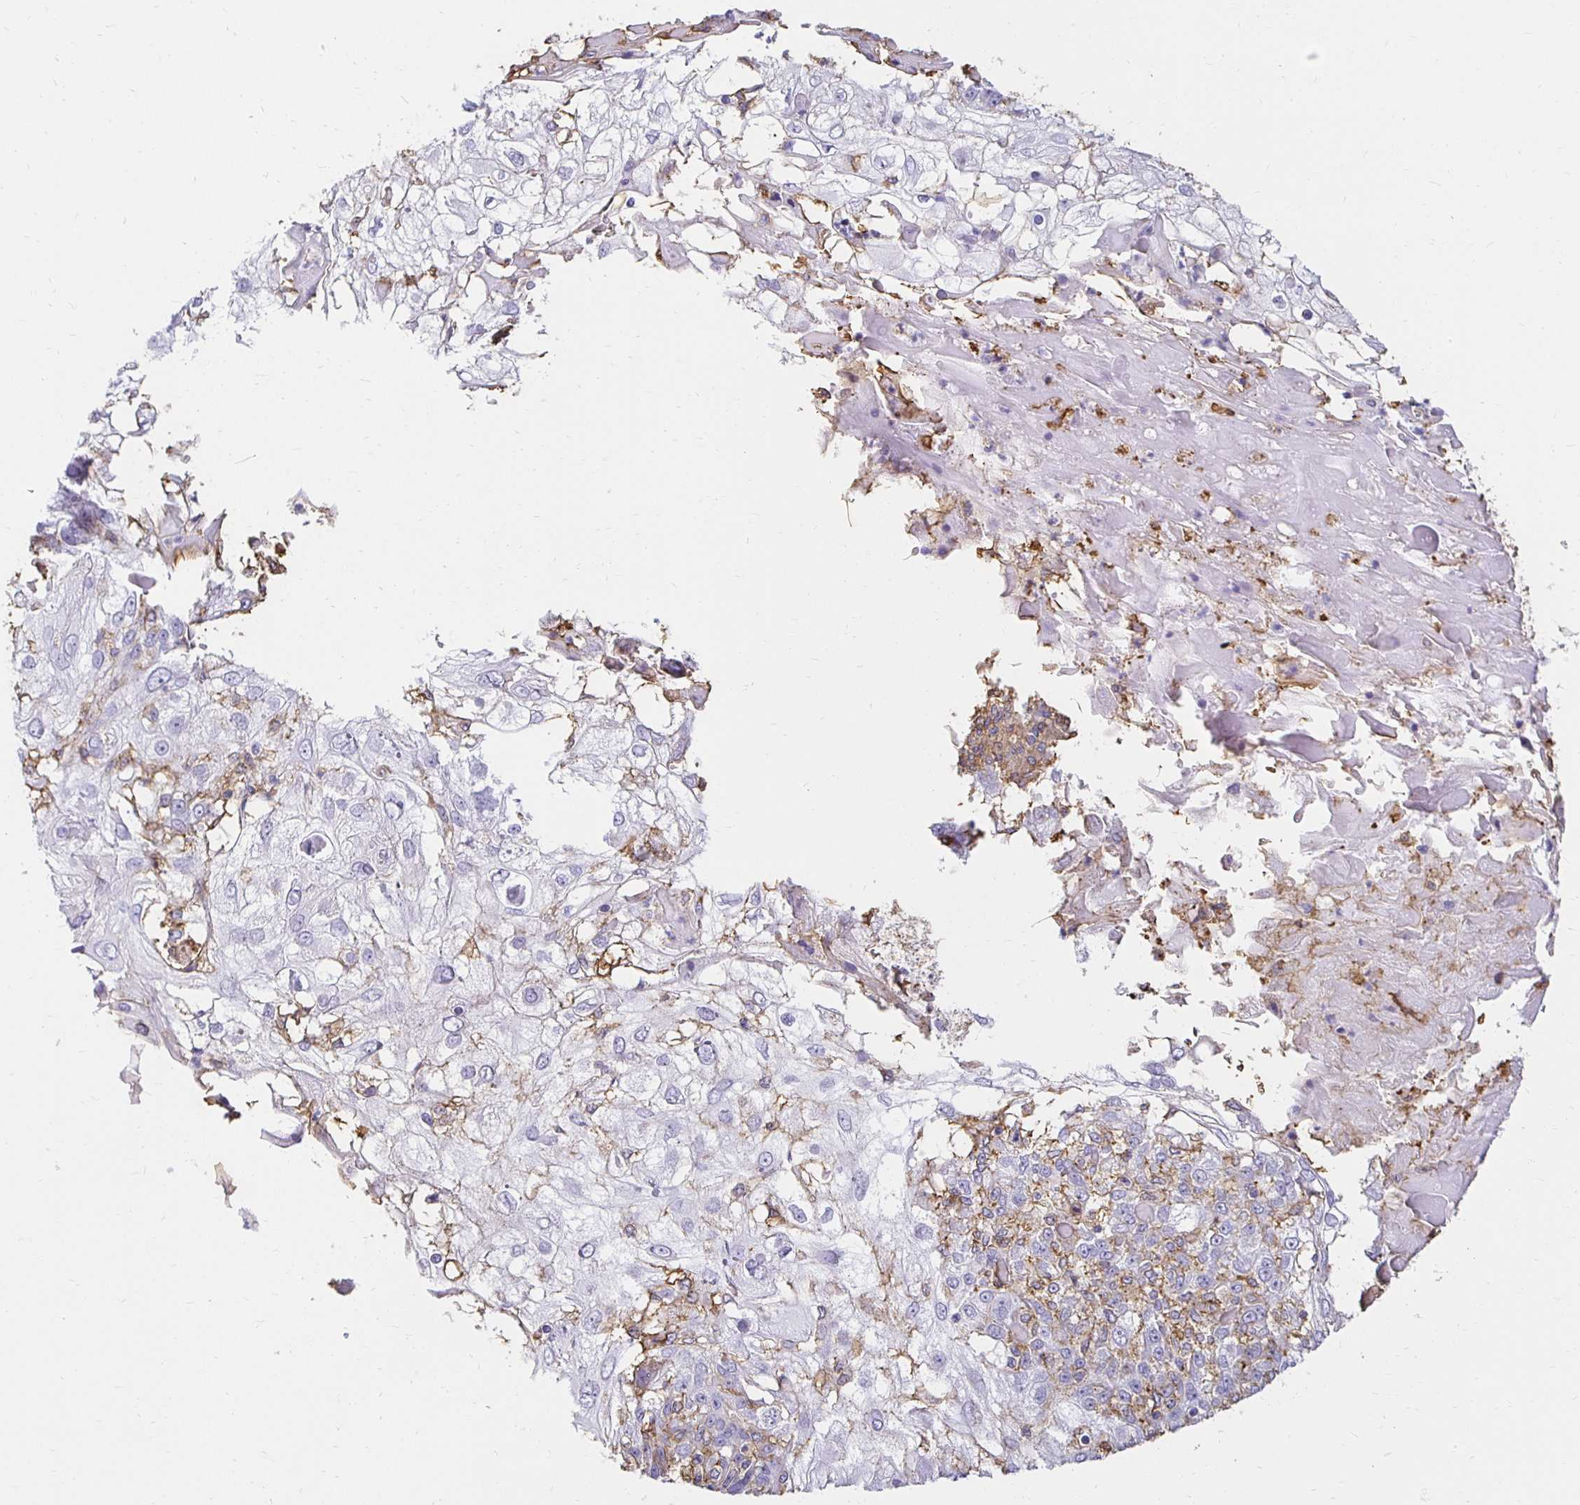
{"staining": {"intensity": "negative", "quantity": "none", "location": "none"}, "tissue": "skin cancer", "cell_type": "Tumor cells", "image_type": "cancer", "snomed": [{"axis": "morphology", "description": "Normal tissue, NOS"}, {"axis": "morphology", "description": "Squamous cell carcinoma, NOS"}, {"axis": "topography", "description": "Skin"}], "caption": "DAB (3,3'-diaminobenzidine) immunohistochemical staining of skin cancer (squamous cell carcinoma) shows no significant positivity in tumor cells.", "gene": "TAS1R3", "patient": {"sex": "female", "age": 83}}